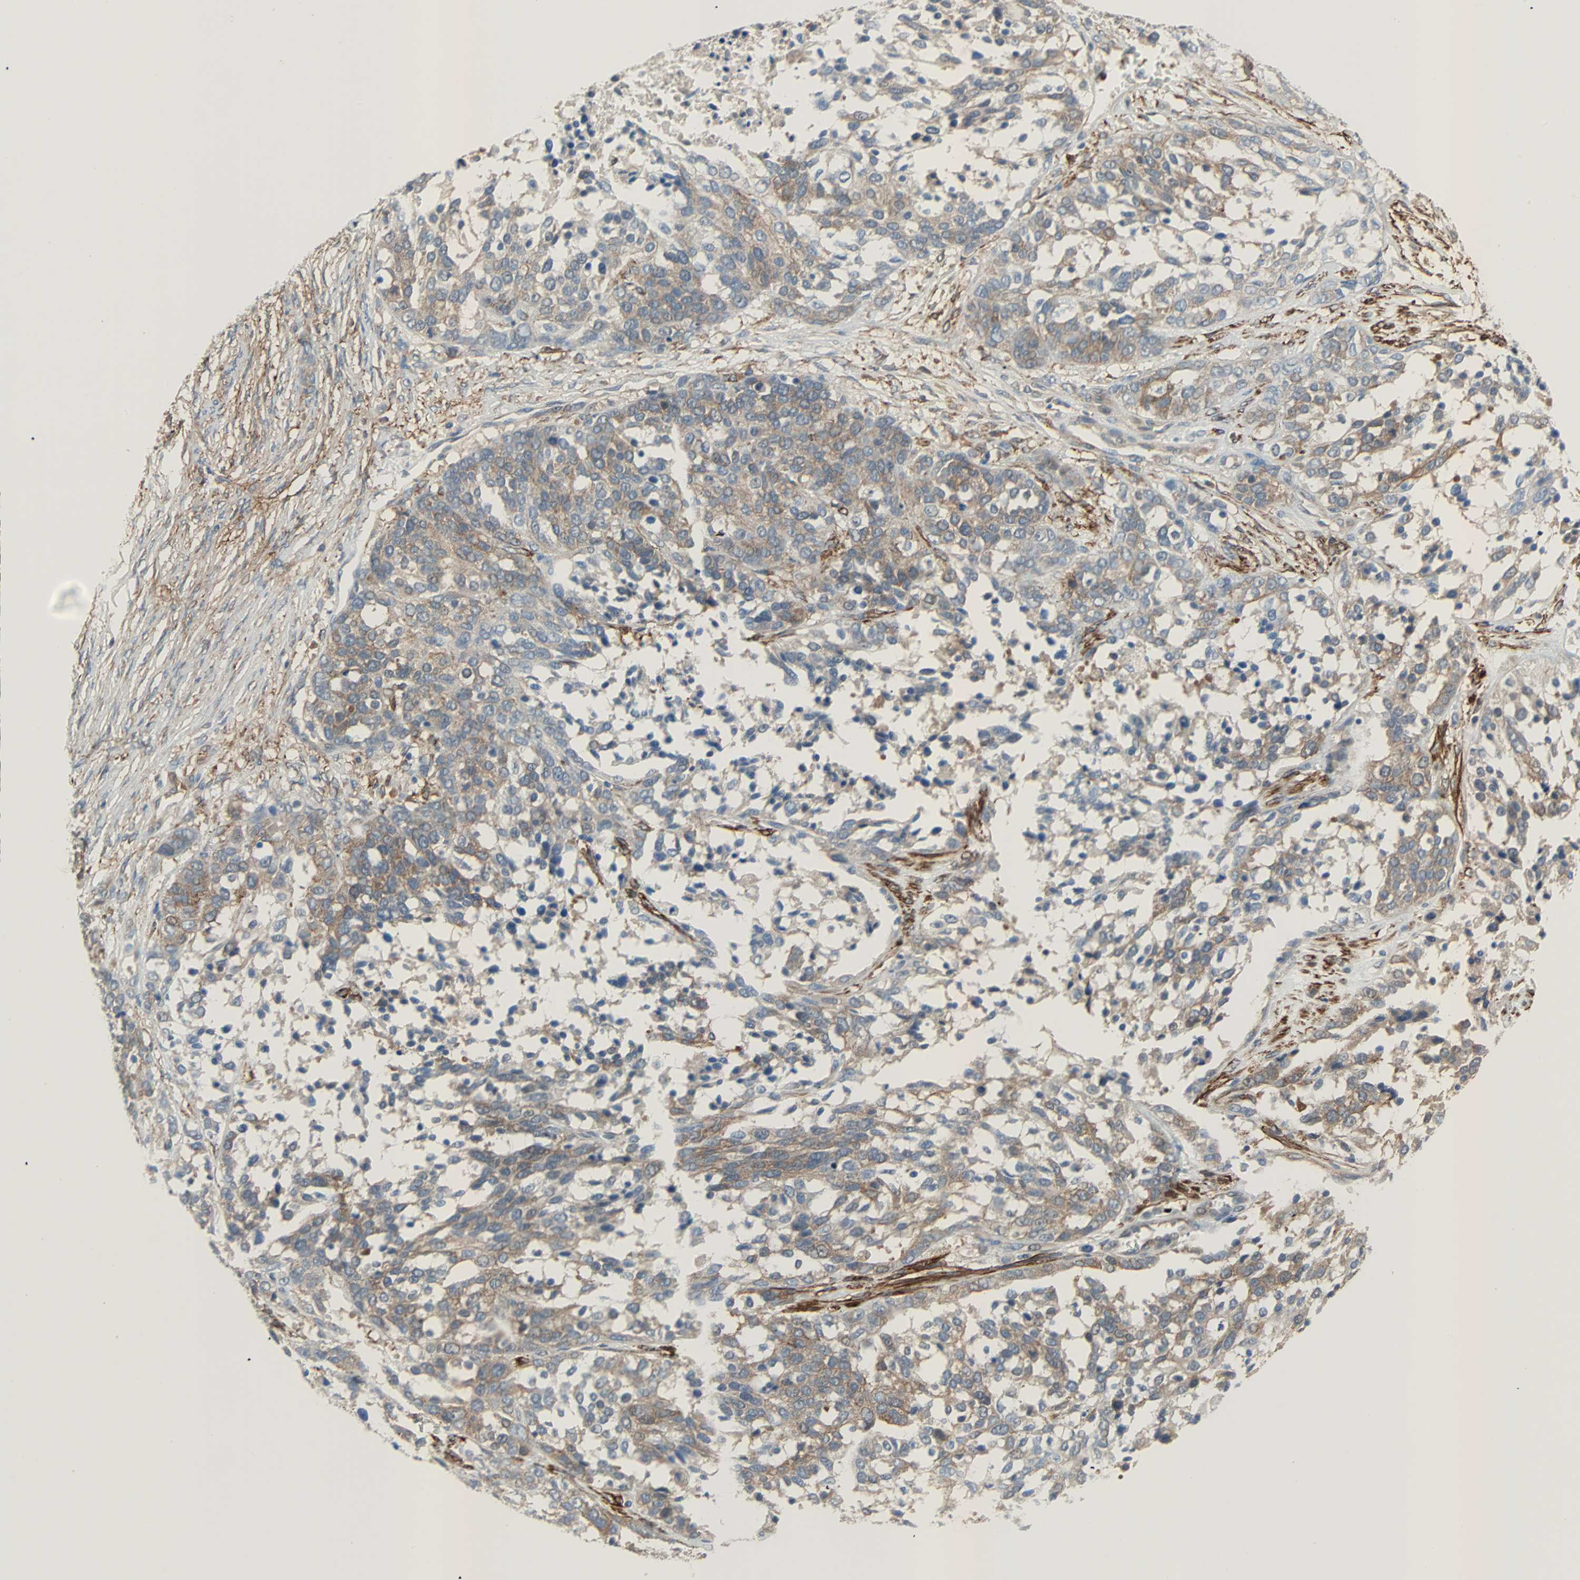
{"staining": {"intensity": "moderate", "quantity": ">75%", "location": "cytoplasmic/membranous"}, "tissue": "ovarian cancer", "cell_type": "Tumor cells", "image_type": "cancer", "snomed": [{"axis": "morphology", "description": "Cystadenocarcinoma, serous, NOS"}, {"axis": "topography", "description": "Ovary"}], "caption": "Brown immunohistochemical staining in human serous cystadenocarcinoma (ovarian) reveals moderate cytoplasmic/membranous positivity in about >75% of tumor cells.", "gene": "TNFRSF12A", "patient": {"sex": "female", "age": 44}}